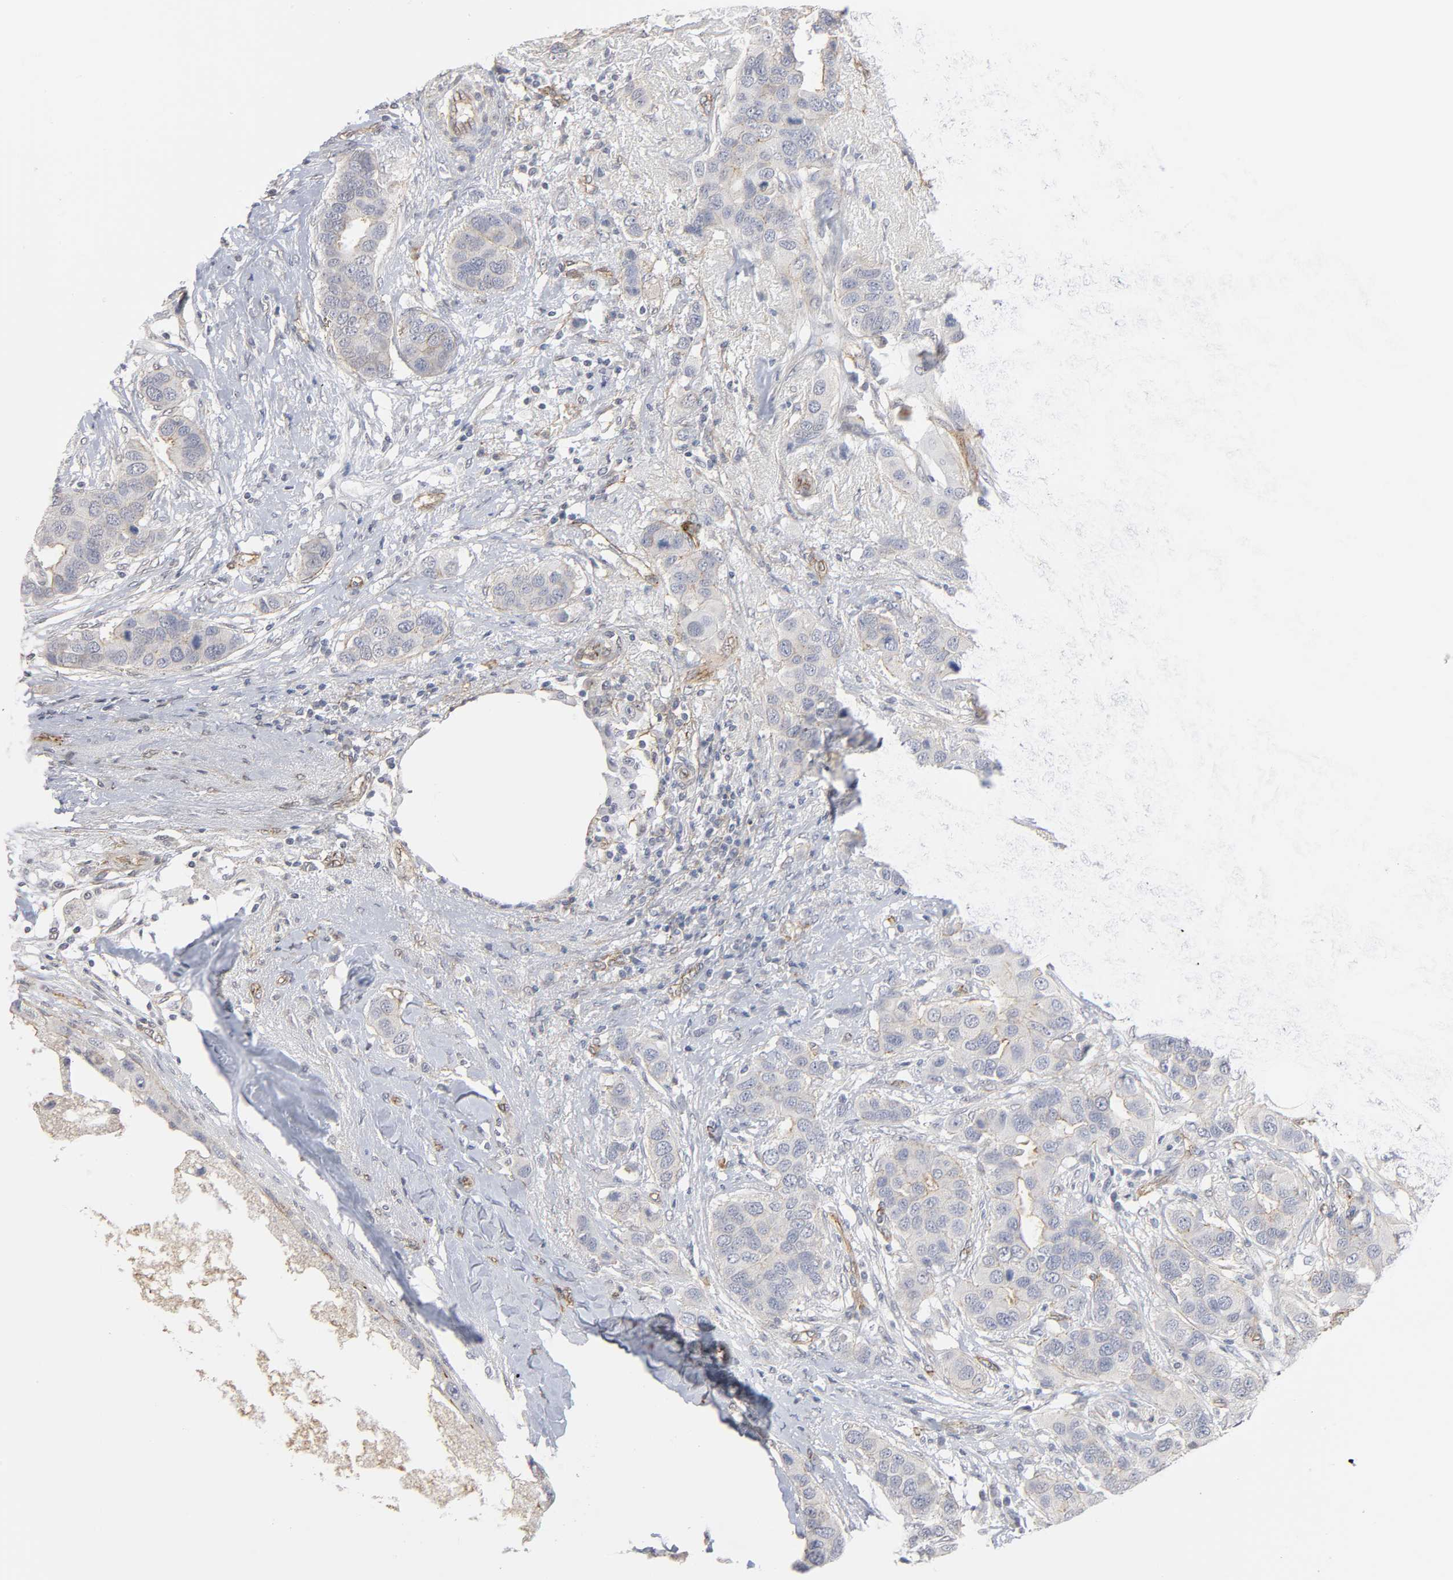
{"staining": {"intensity": "negative", "quantity": "none", "location": "none"}, "tissue": "breast cancer", "cell_type": "Tumor cells", "image_type": "cancer", "snomed": [{"axis": "morphology", "description": "Duct carcinoma"}, {"axis": "topography", "description": "Breast"}], "caption": "An immunohistochemistry (IHC) micrograph of infiltrating ductal carcinoma (breast) is shown. There is no staining in tumor cells of infiltrating ductal carcinoma (breast). (DAB (3,3'-diaminobenzidine) immunohistochemistry, high magnification).", "gene": "SPTAN1", "patient": {"sex": "female", "age": 50}}